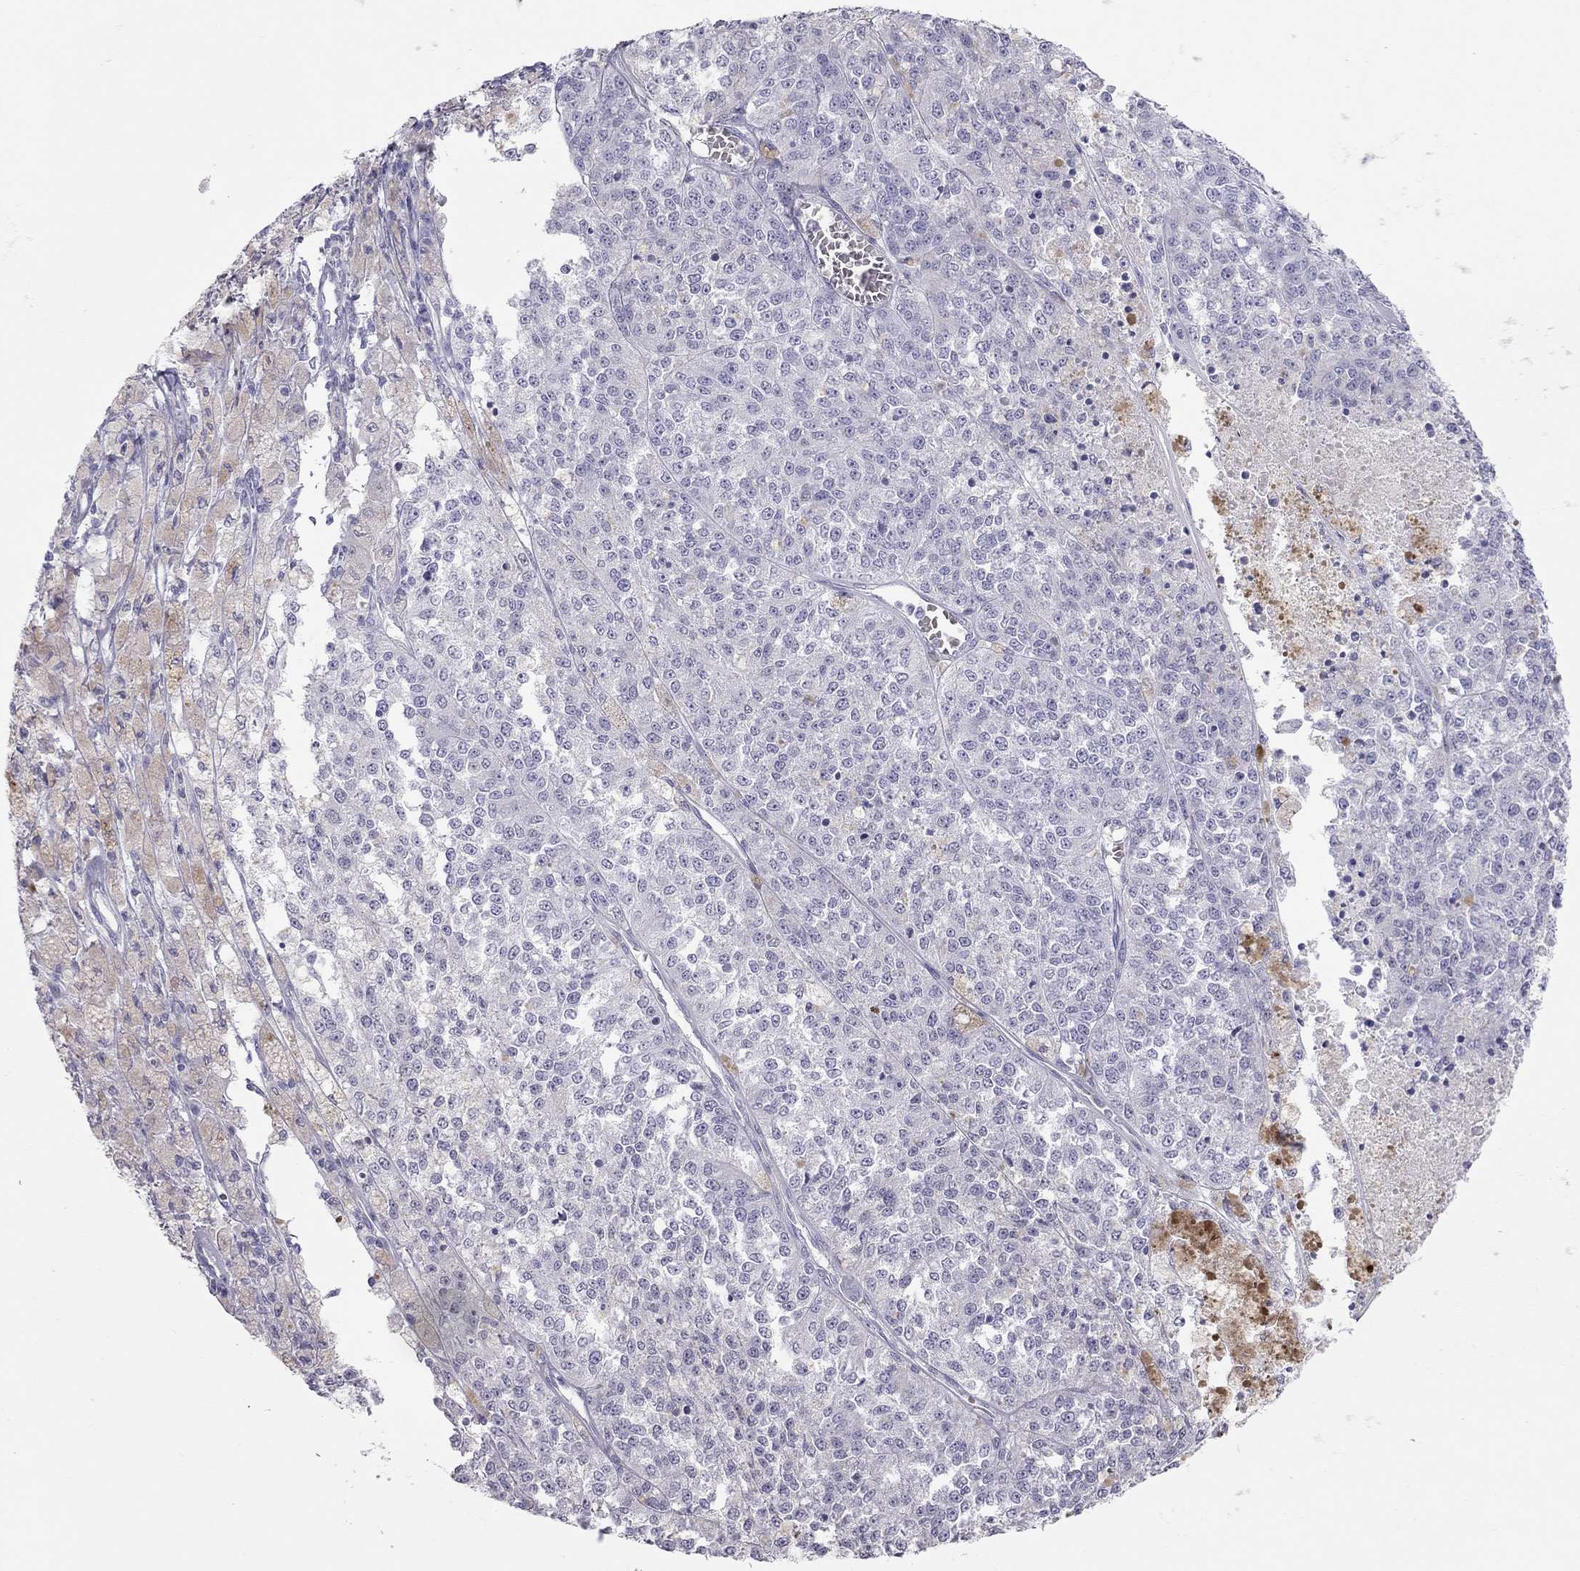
{"staining": {"intensity": "negative", "quantity": "none", "location": "none"}, "tissue": "melanoma", "cell_type": "Tumor cells", "image_type": "cancer", "snomed": [{"axis": "morphology", "description": "Malignant melanoma, Metastatic site"}, {"axis": "topography", "description": "Lymph node"}], "caption": "Melanoma was stained to show a protein in brown. There is no significant expression in tumor cells.", "gene": "SPATA12", "patient": {"sex": "female", "age": 64}}